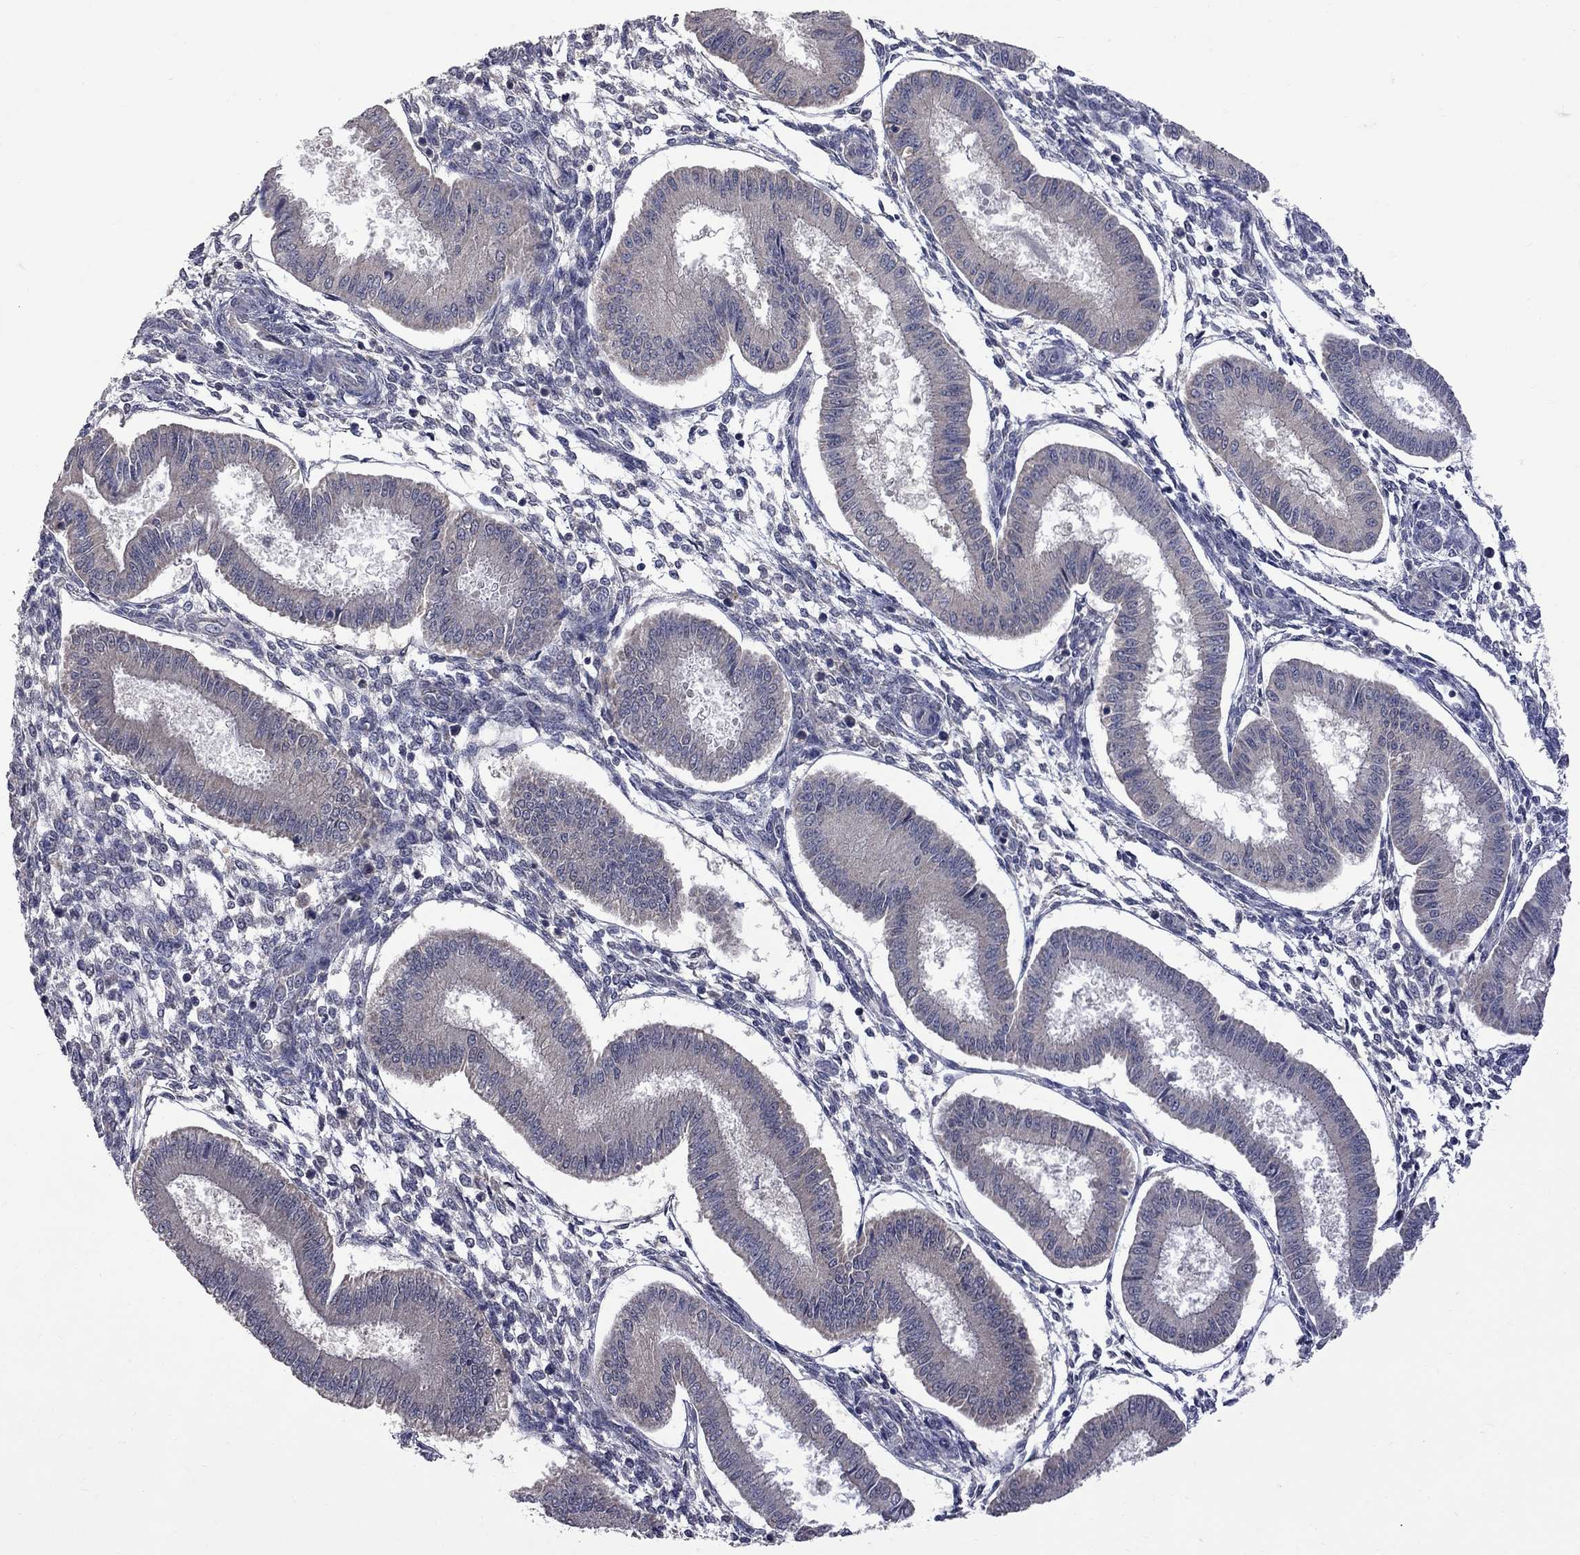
{"staining": {"intensity": "negative", "quantity": "none", "location": "none"}, "tissue": "endometrium", "cell_type": "Cells in endometrial stroma", "image_type": "normal", "snomed": [{"axis": "morphology", "description": "Normal tissue, NOS"}, {"axis": "topography", "description": "Endometrium"}], "caption": "Protein analysis of unremarkable endometrium shows no significant positivity in cells in endometrial stroma.", "gene": "HTR6", "patient": {"sex": "female", "age": 43}}